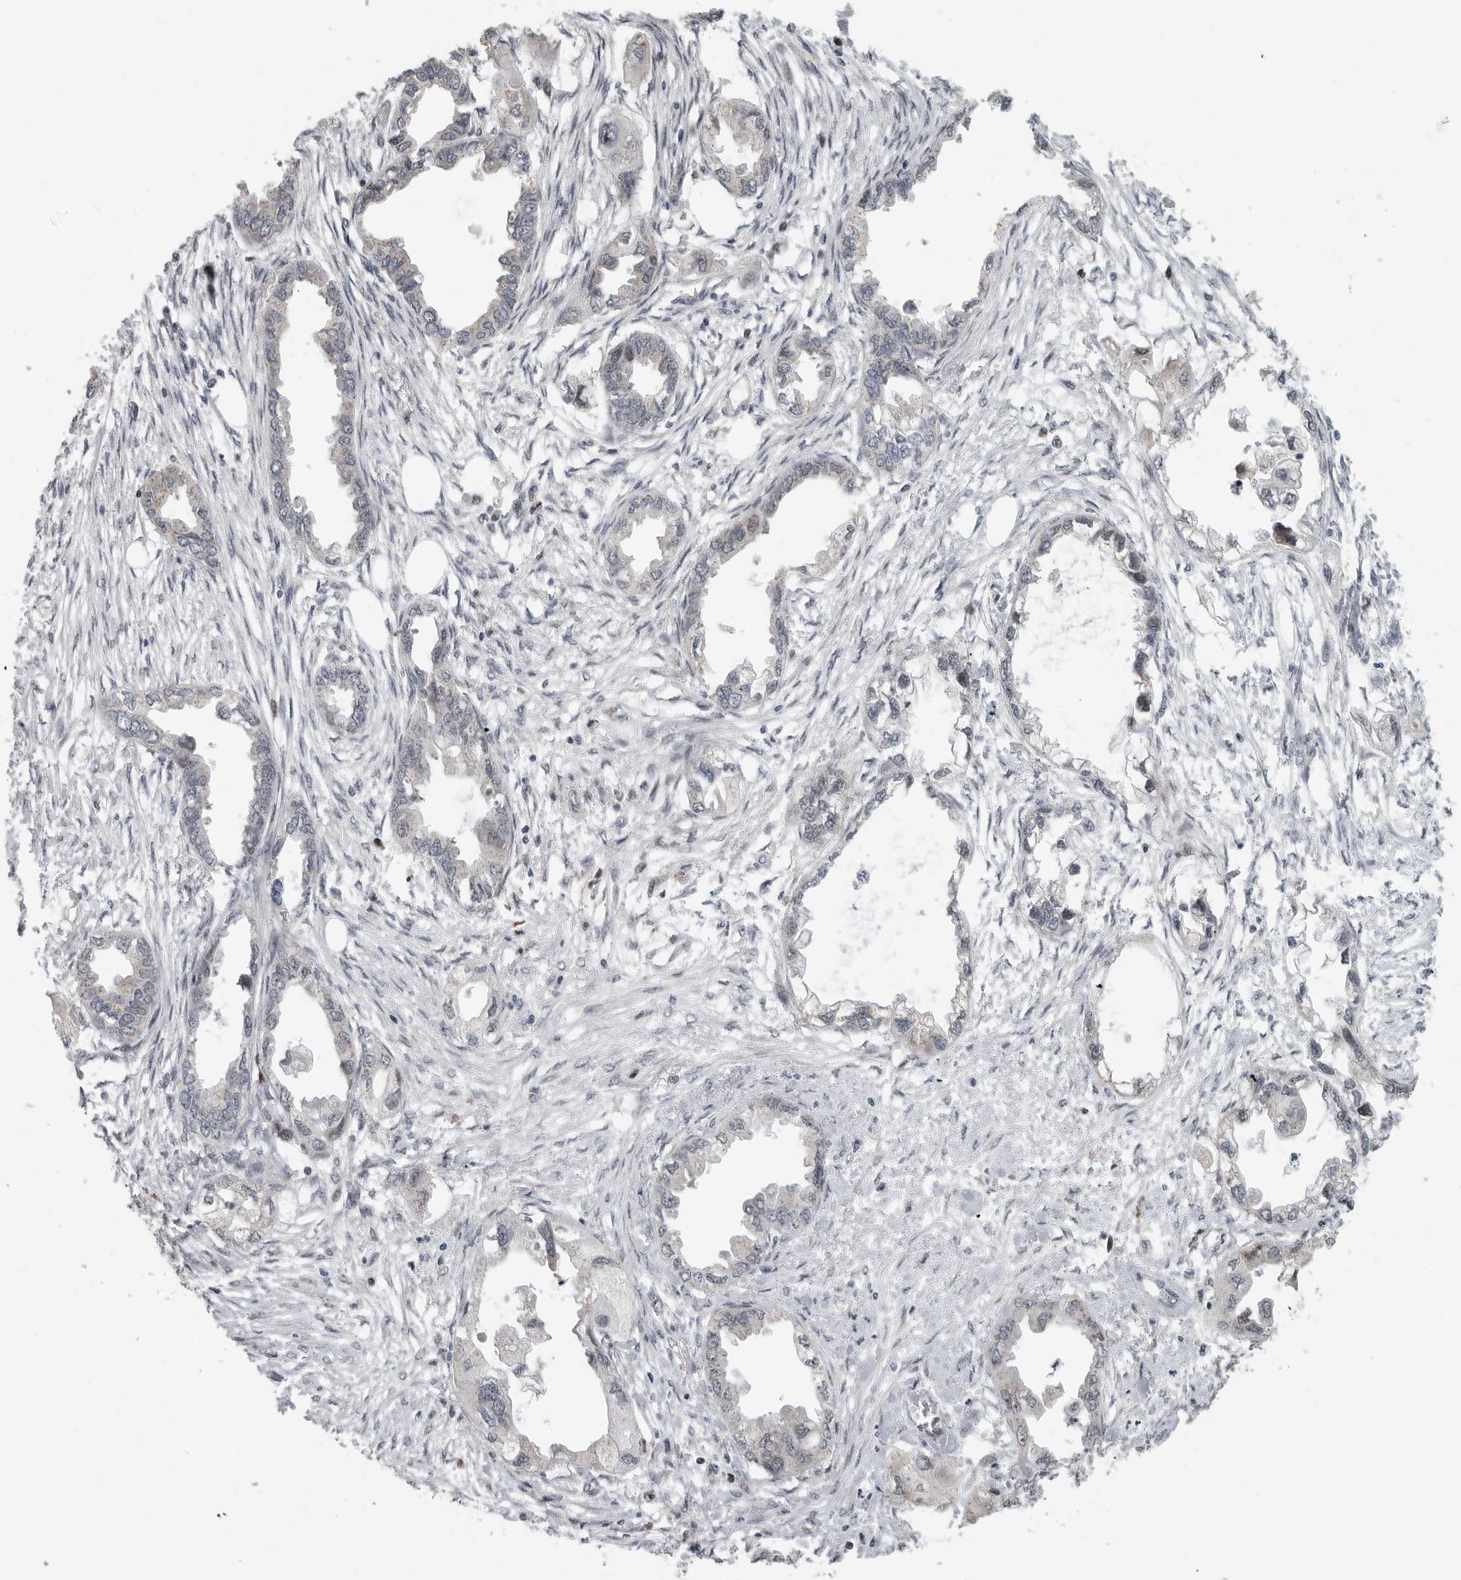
{"staining": {"intensity": "weak", "quantity": "<25%", "location": "cytoplasmic/membranous,nuclear"}, "tissue": "endometrial cancer", "cell_type": "Tumor cells", "image_type": "cancer", "snomed": [{"axis": "morphology", "description": "Adenocarcinoma, NOS"}, {"axis": "morphology", "description": "Adenocarcinoma, metastatic, NOS"}, {"axis": "topography", "description": "Adipose tissue"}, {"axis": "topography", "description": "Endometrium"}], "caption": "Immunohistochemistry (IHC) photomicrograph of neoplastic tissue: endometrial cancer (metastatic adenocarcinoma) stained with DAB exhibits no significant protein positivity in tumor cells.", "gene": "PCMTD1", "patient": {"sex": "female", "age": 67}}